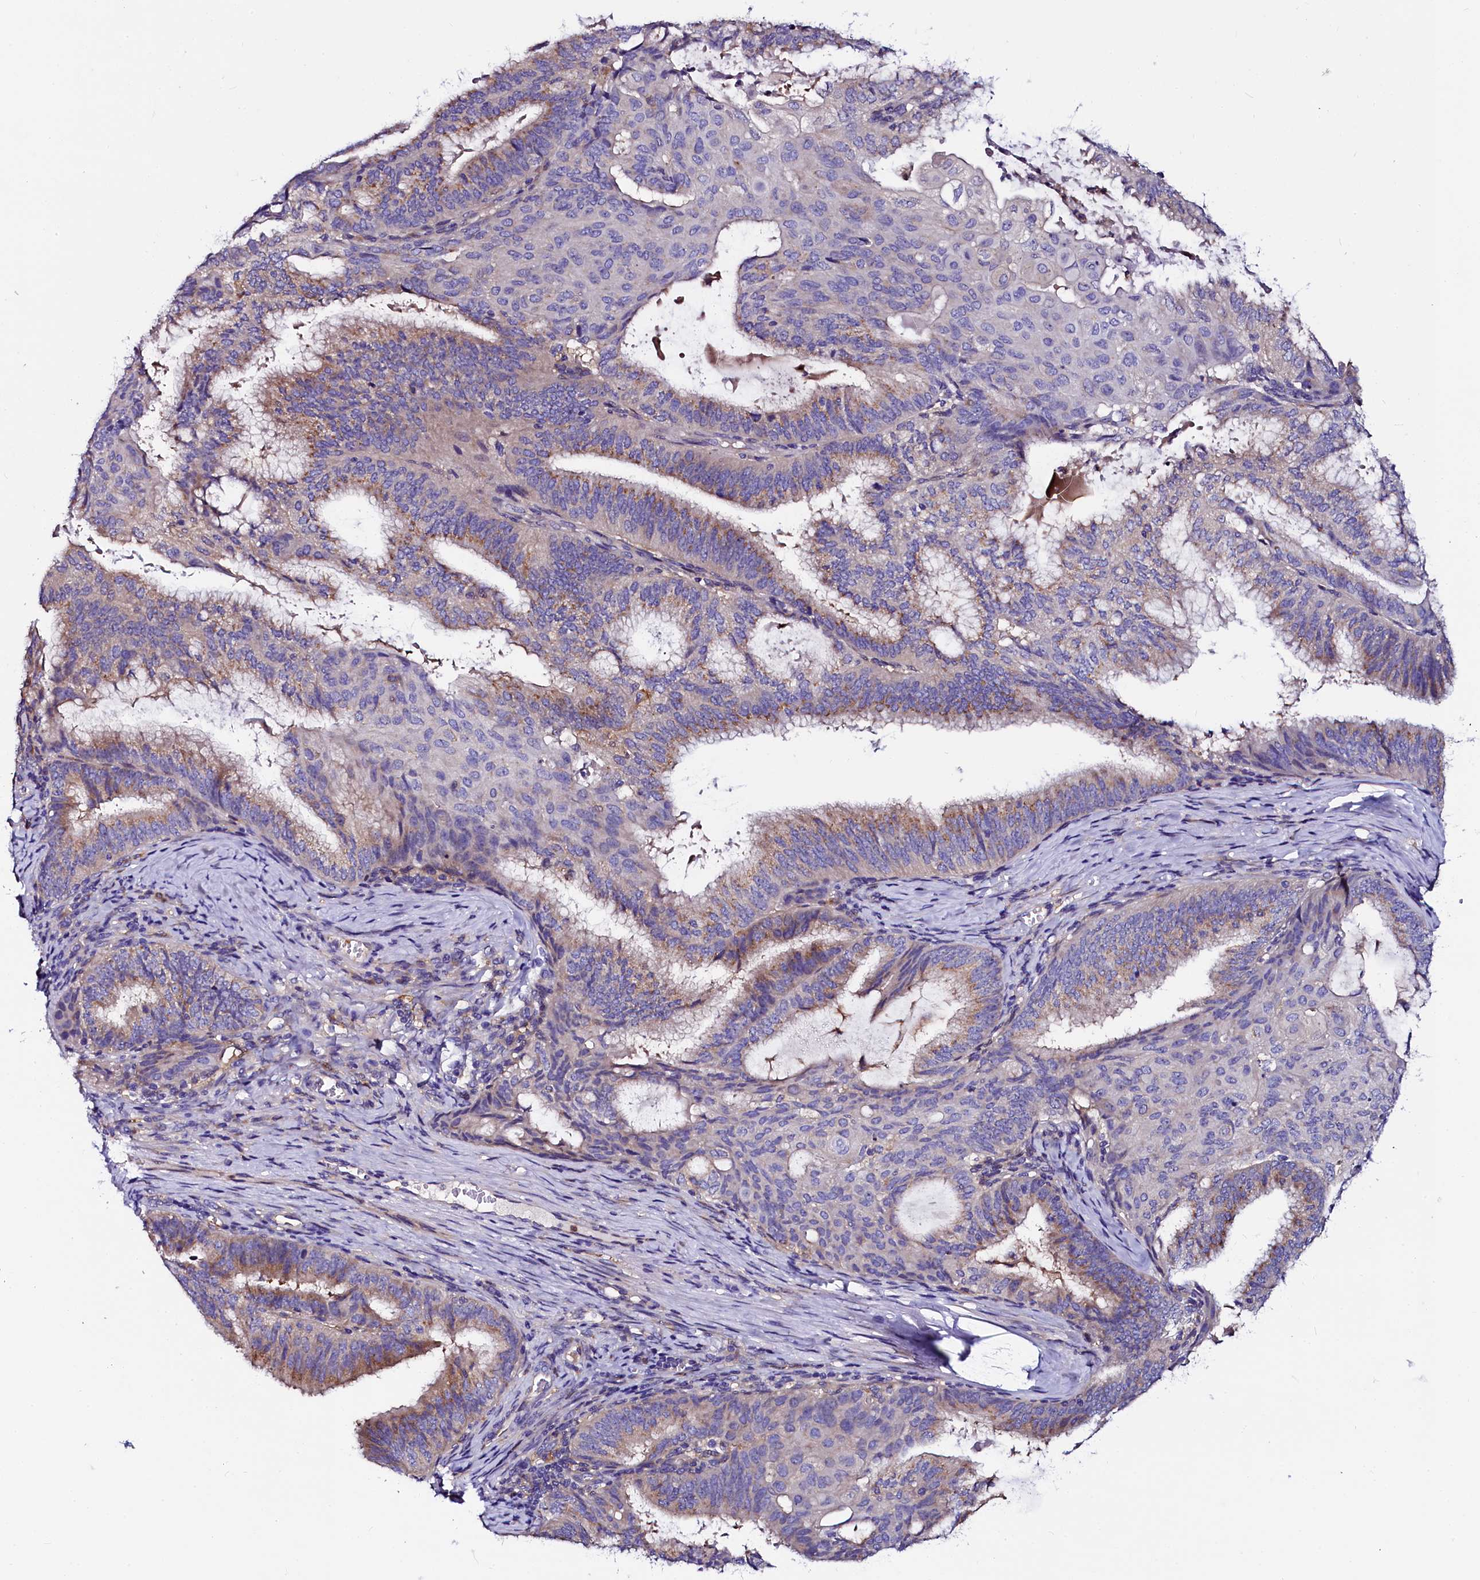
{"staining": {"intensity": "moderate", "quantity": "25%-75%", "location": "cytoplasmic/membranous"}, "tissue": "endometrial cancer", "cell_type": "Tumor cells", "image_type": "cancer", "snomed": [{"axis": "morphology", "description": "Adenocarcinoma, NOS"}, {"axis": "topography", "description": "Endometrium"}], "caption": "This histopathology image displays IHC staining of endometrial cancer (adenocarcinoma), with medium moderate cytoplasmic/membranous expression in approximately 25%-75% of tumor cells.", "gene": "OTOL1", "patient": {"sex": "female", "age": 49}}